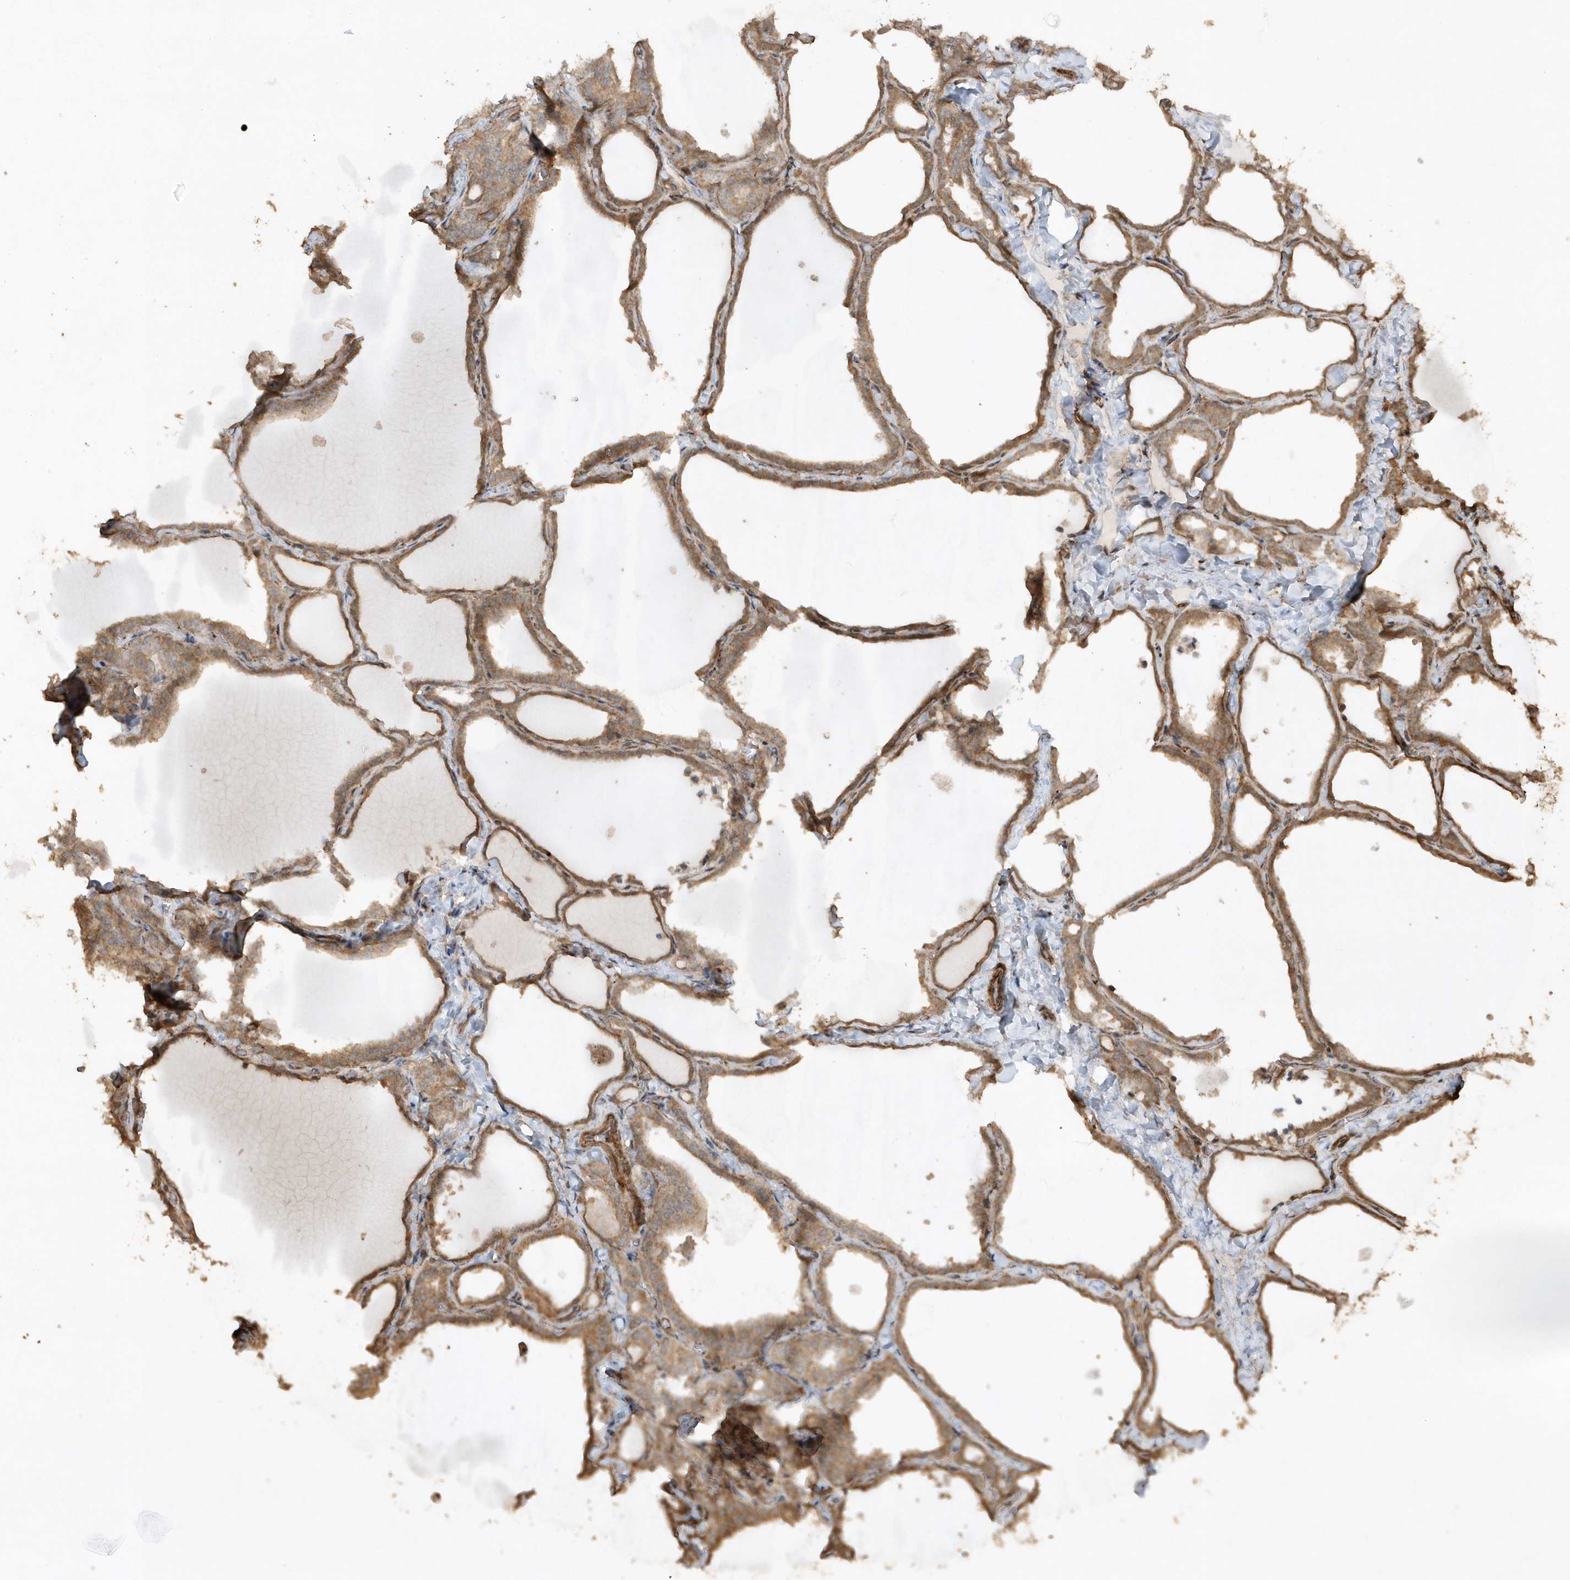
{"staining": {"intensity": "moderate", "quantity": ">75%", "location": "cytoplasmic/membranous"}, "tissue": "thyroid gland", "cell_type": "Glandular cells", "image_type": "normal", "snomed": [{"axis": "morphology", "description": "Normal tissue, NOS"}, {"axis": "topography", "description": "Thyroid gland"}], "caption": "Moderate cytoplasmic/membranous positivity for a protein is appreciated in about >75% of glandular cells of benign thyroid gland using immunohistochemistry (IHC).", "gene": "AVPI1", "patient": {"sex": "female", "age": 22}}